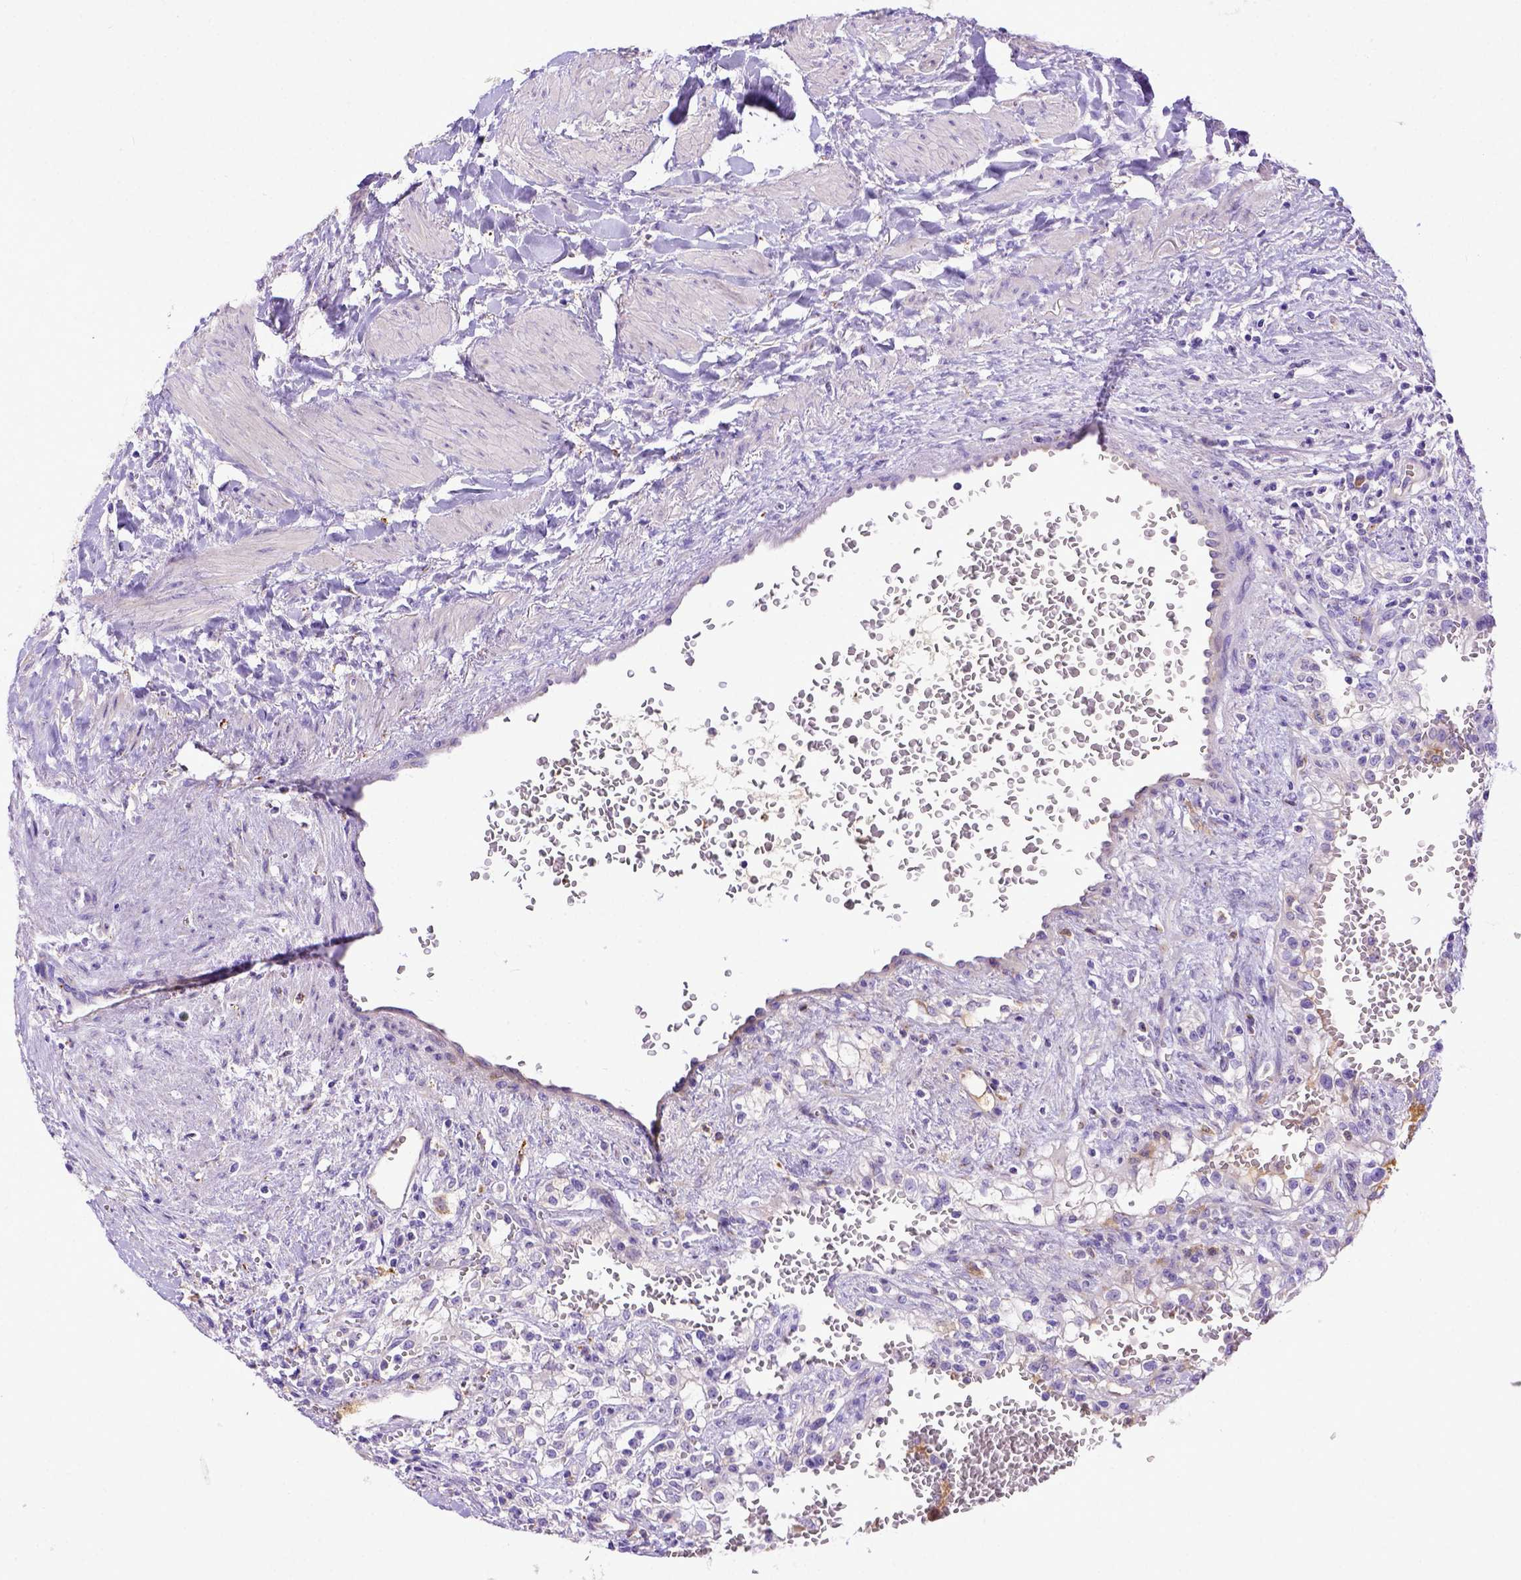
{"staining": {"intensity": "negative", "quantity": "none", "location": "none"}, "tissue": "renal cancer", "cell_type": "Tumor cells", "image_type": "cancer", "snomed": [{"axis": "morphology", "description": "Adenocarcinoma, NOS"}, {"axis": "topography", "description": "Kidney"}], "caption": "Tumor cells show no significant protein expression in renal cancer (adenocarcinoma).", "gene": "CFAP300", "patient": {"sex": "female", "age": 74}}